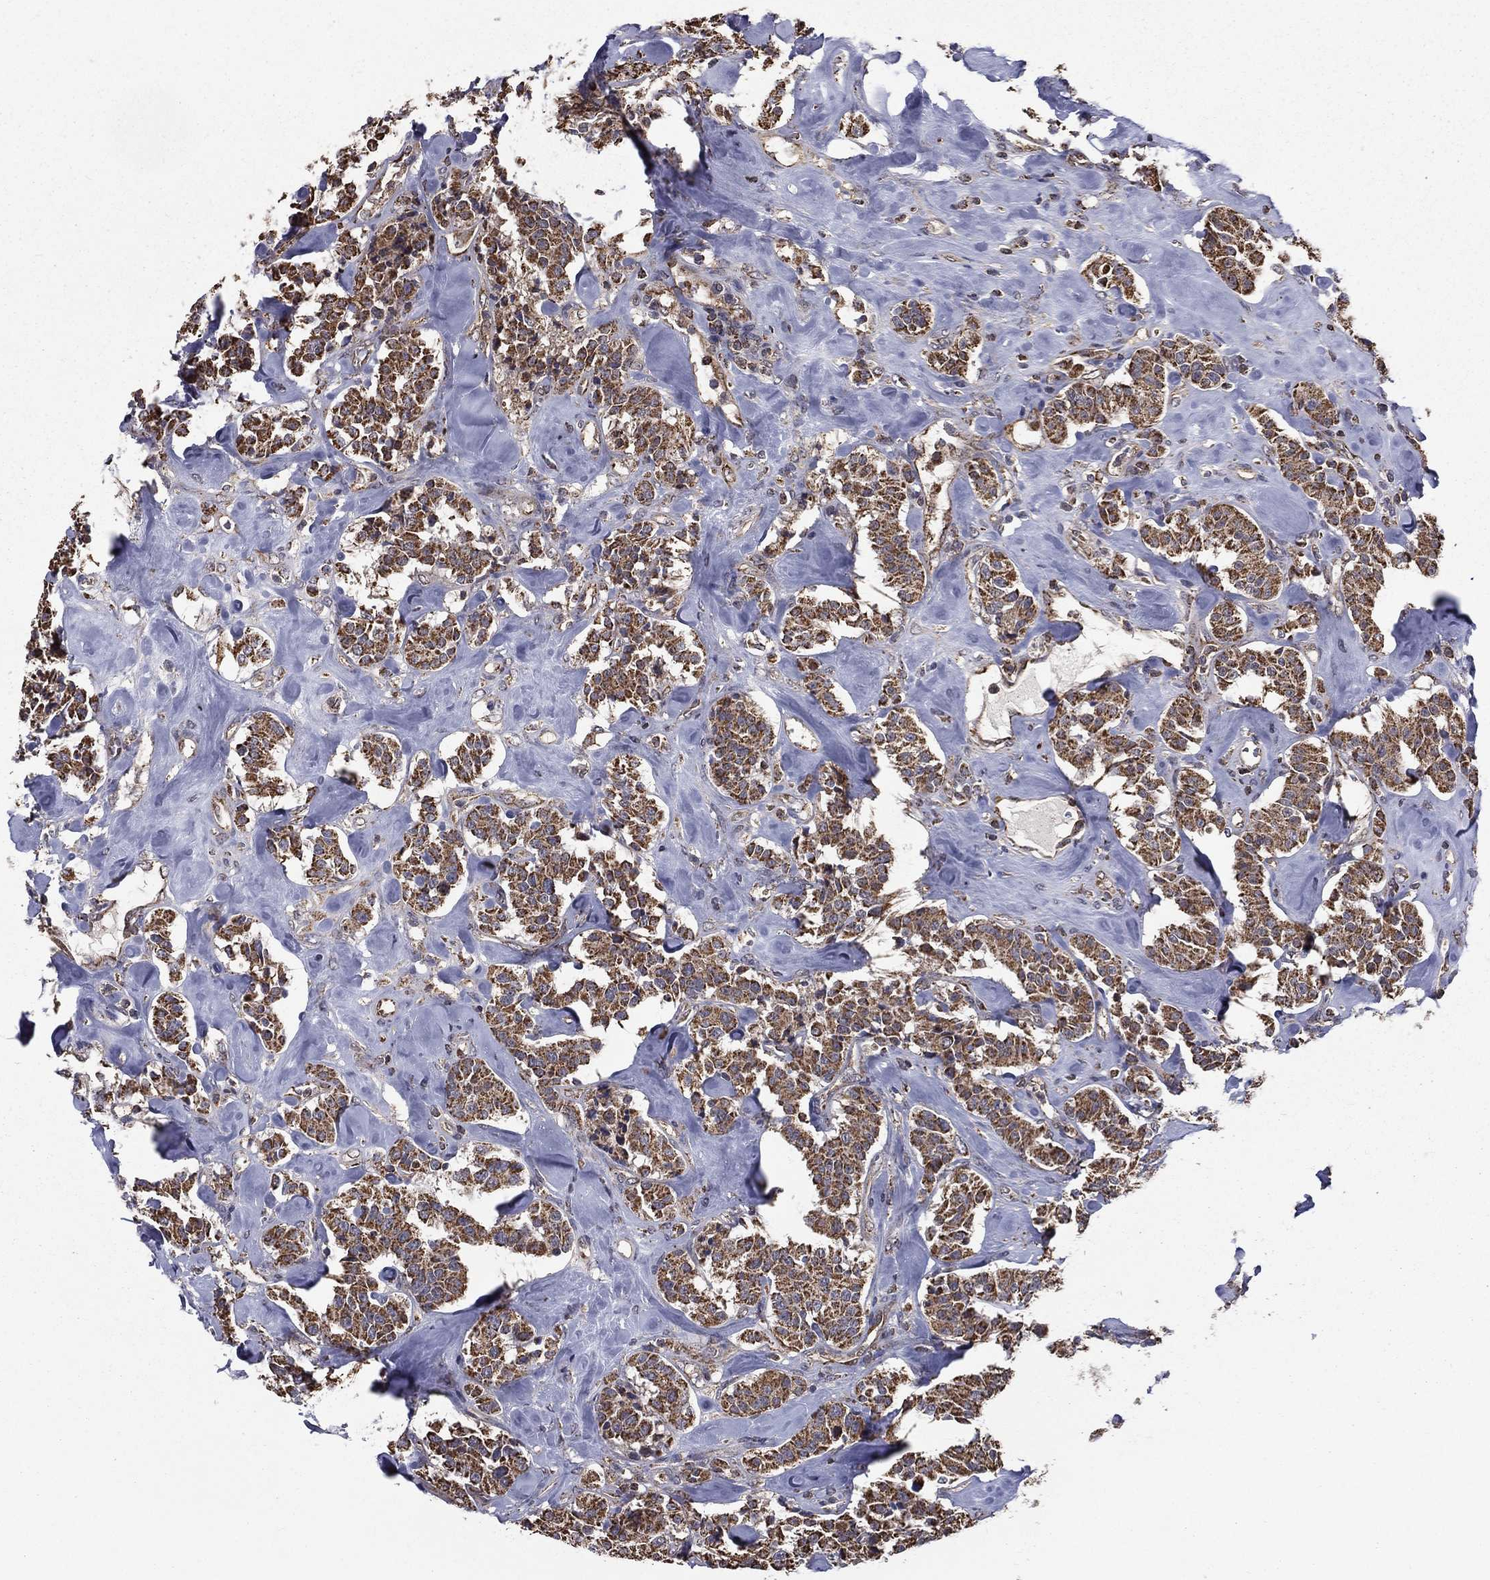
{"staining": {"intensity": "moderate", "quantity": ">75%", "location": "cytoplasmic/membranous"}, "tissue": "carcinoid", "cell_type": "Tumor cells", "image_type": "cancer", "snomed": [{"axis": "morphology", "description": "Carcinoid, malignant, NOS"}, {"axis": "topography", "description": "Pancreas"}], "caption": "This micrograph displays IHC staining of carcinoid, with medium moderate cytoplasmic/membranous staining in approximately >75% of tumor cells.", "gene": "RIGI", "patient": {"sex": "male", "age": 41}}